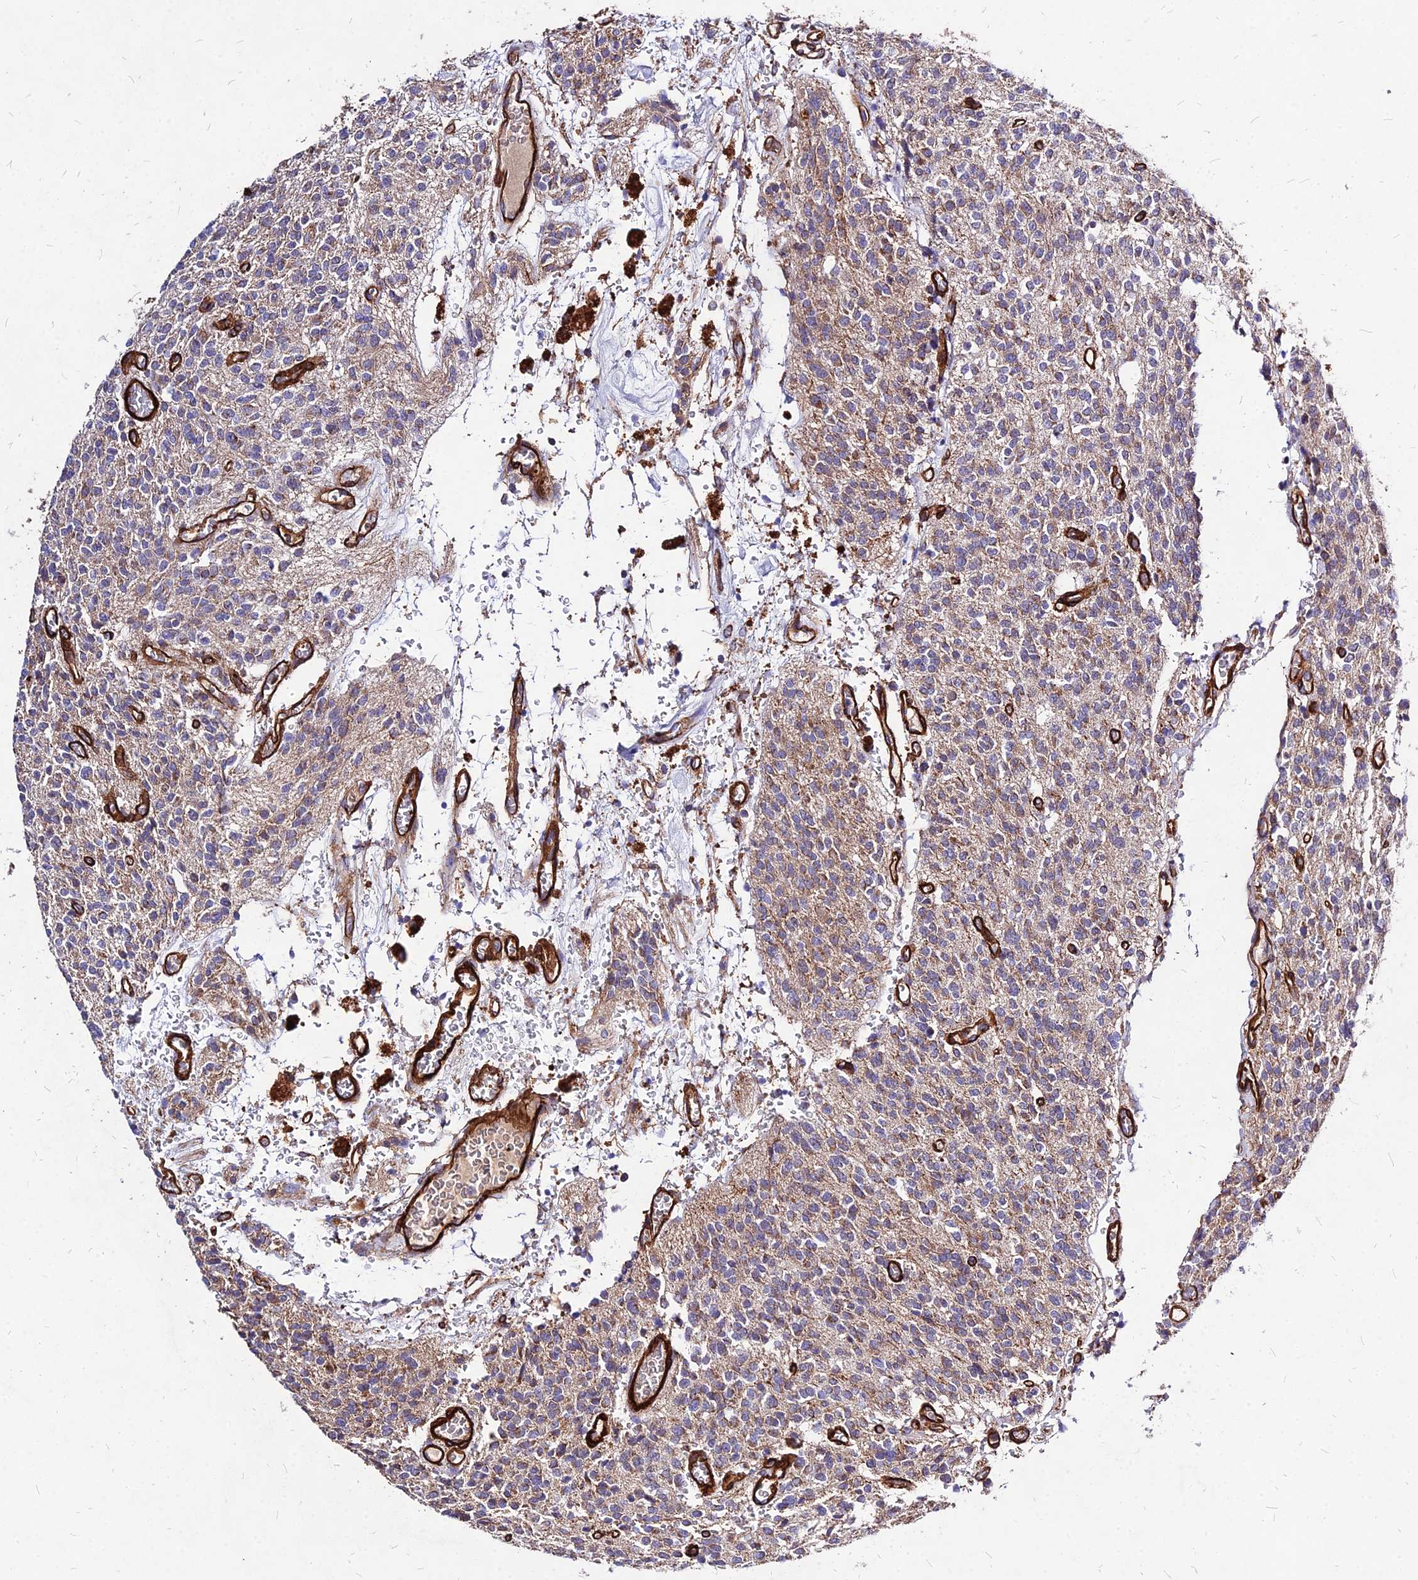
{"staining": {"intensity": "weak", "quantity": "<25%", "location": "cytoplasmic/membranous"}, "tissue": "glioma", "cell_type": "Tumor cells", "image_type": "cancer", "snomed": [{"axis": "morphology", "description": "Glioma, malignant, High grade"}, {"axis": "topography", "description": "Brain"}], "caption": "An IHC histopathology image of glioma is shown. There is no staining in tumor cells of glioma. (DAB immunohistochemistry visualized using brightfield microscopy, high magnification).", "gene": "EFCC1", "patient": {"sex": "male", "age": 34}}